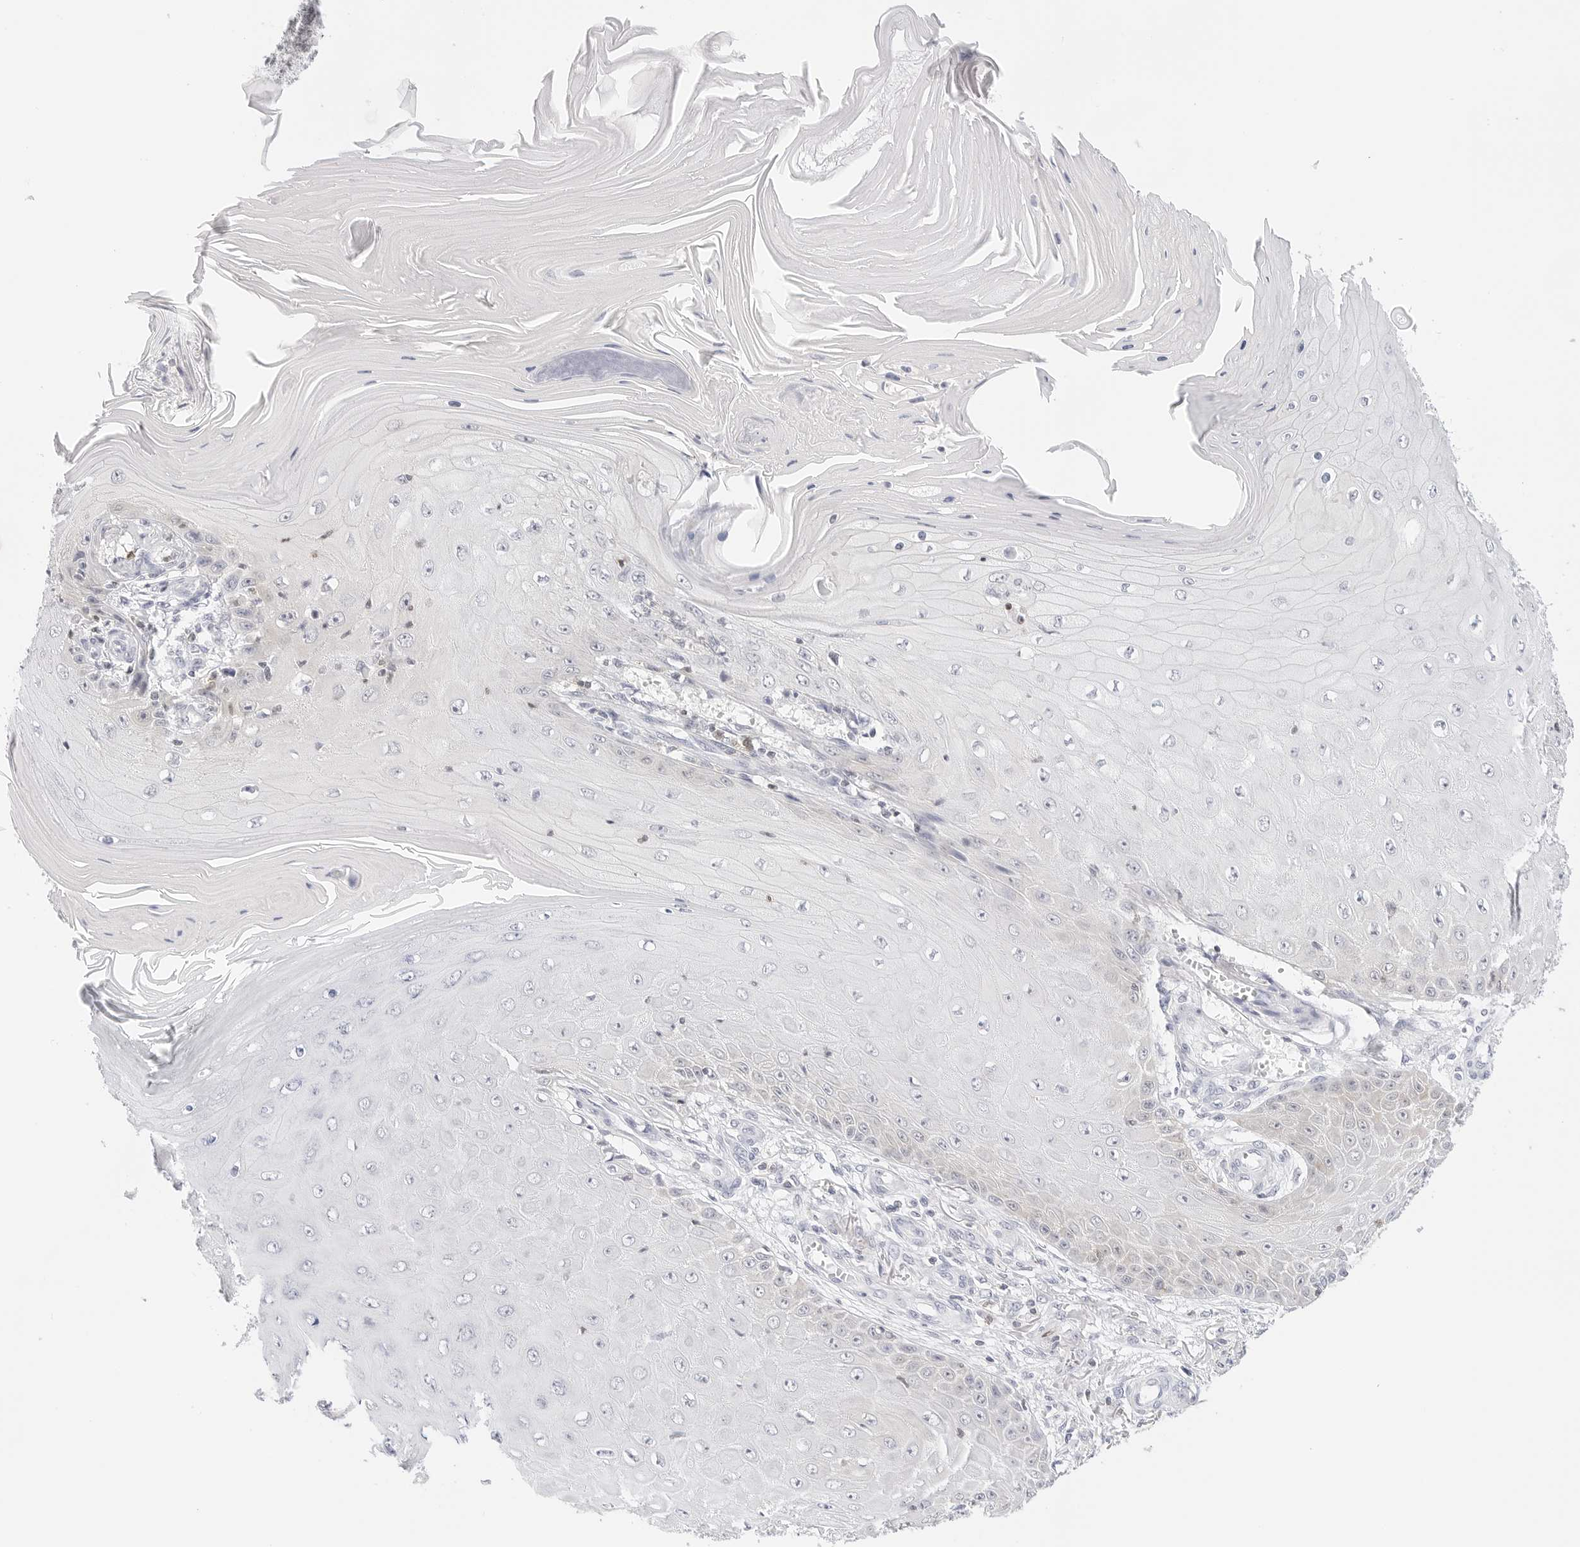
{"staining": {"intensity": "weak", "quantity": "<25%", "location": "cytoplasmic/membranous"}, "tissue": "skin cancer", "cell_type": "Tumor cells", "image_type": "cancer", "snomed": [{"axis": "morphology", "description": "Squamous cell carcinoma, NOS"}, {"axis": "topography", "description": "Skin"}], "caption": "Tumor cells are negative for brown protein staining in skin squamous cell carcinoma.", "gene": "SLC9A3R1", "patient": {"sex": "female", "age": 73}}